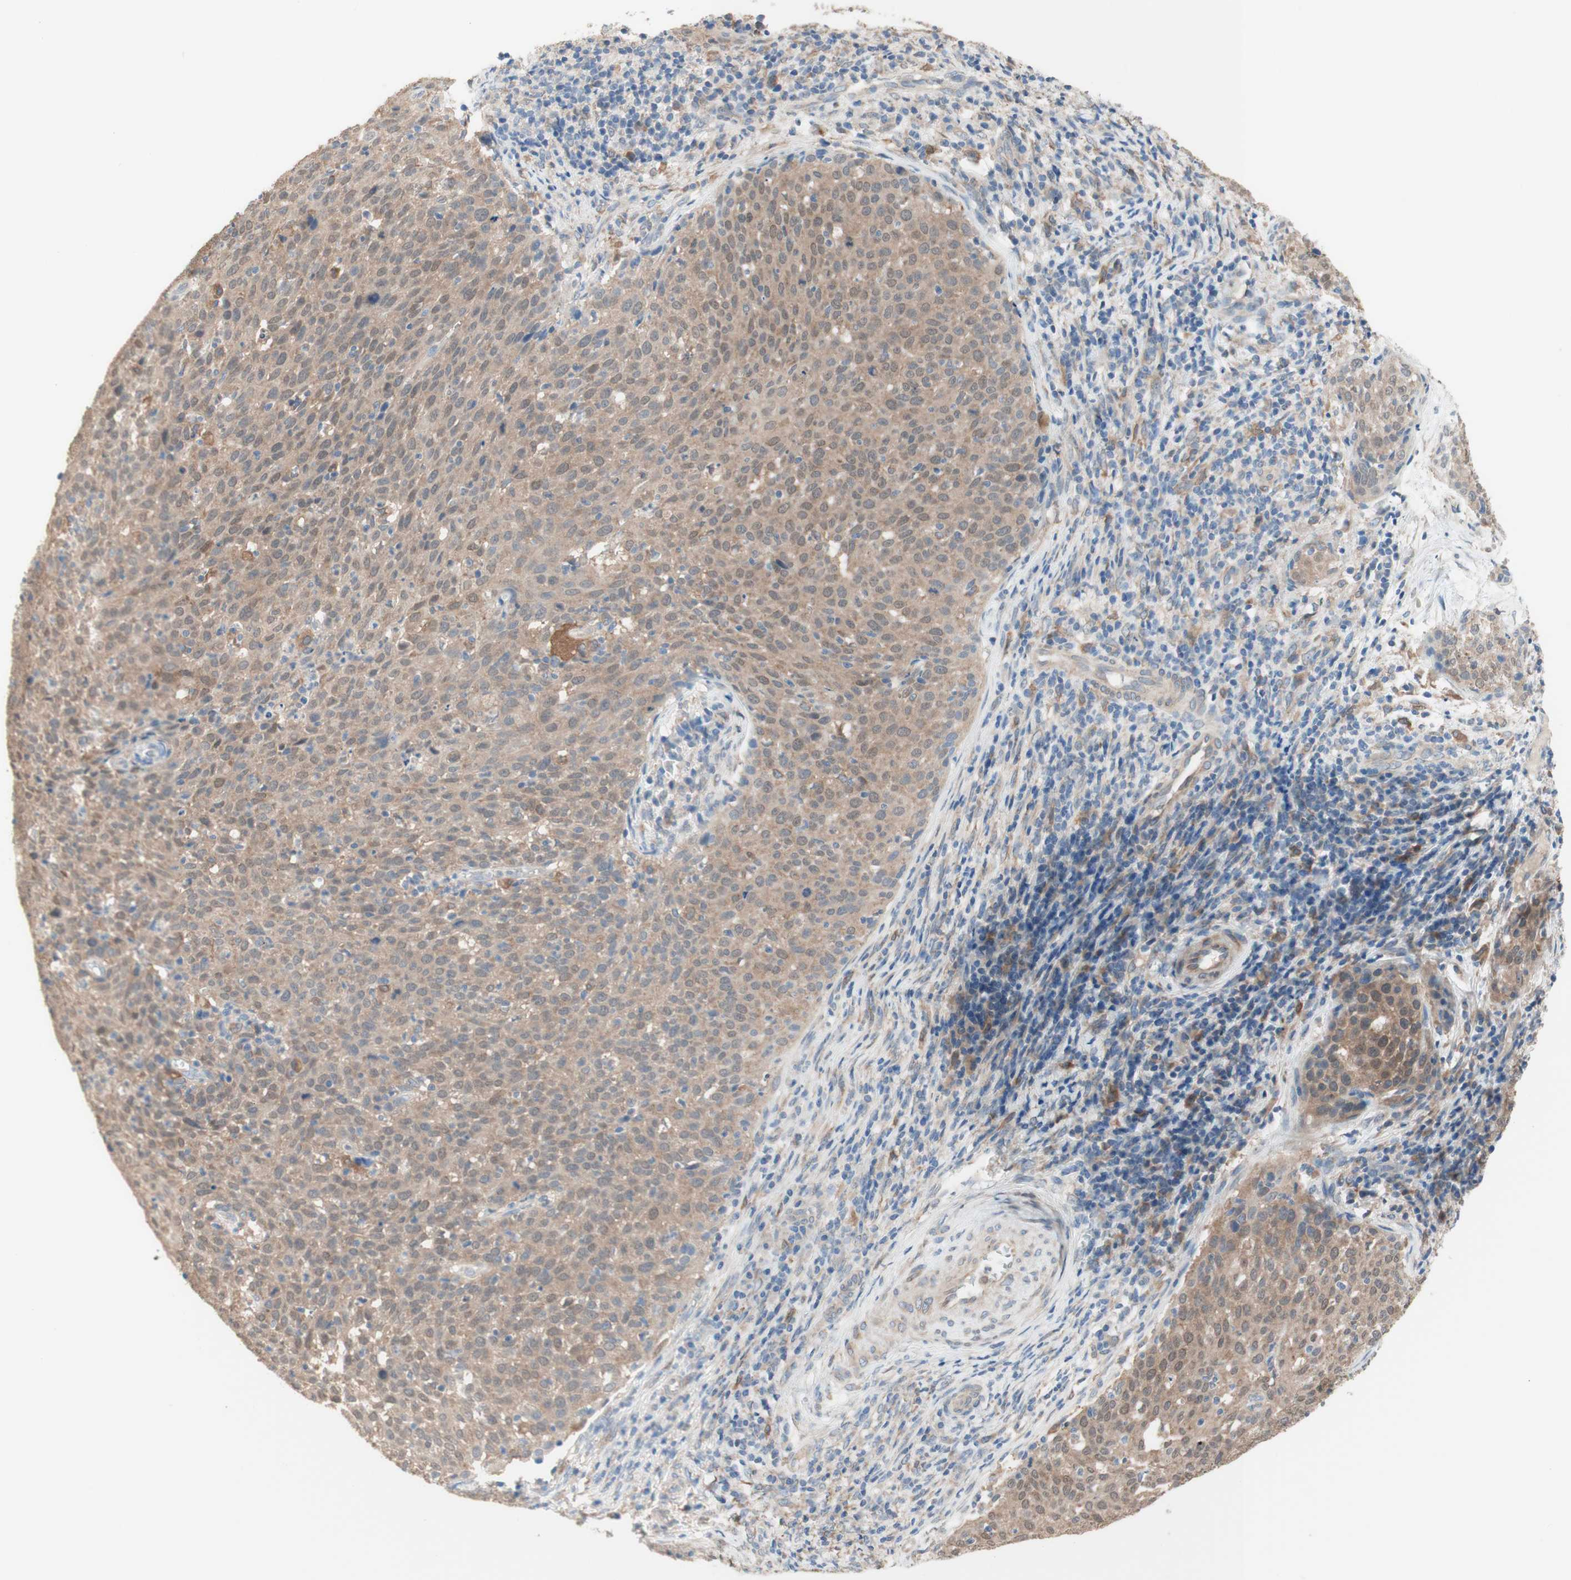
{"staining": {"intensity": "weak", "quantity": ">75%", "location": "cytoplasmic/membranous"}, "tissue": "cervical cancer", "cell_type": "Tumor cells", "image_type": "cancer", "snomed": [{"axis": "morphology", "description": "Squamous cell carcinoma, NOS"}, {"axis": "topography", "description": "Cervix"}], "caption": "Protein expression analysis of human cervical cancer (squamous cell carcinoma) reveals weak cytoplasmic/membranous staining in about >75% of tumor cells. The protein is stained brown, and the nuclei are stained in blue (DAB IHC with brightfield microscopy, high magnification).", "gene": "COMT", "patient": {"sex": "female", "age": 38}}